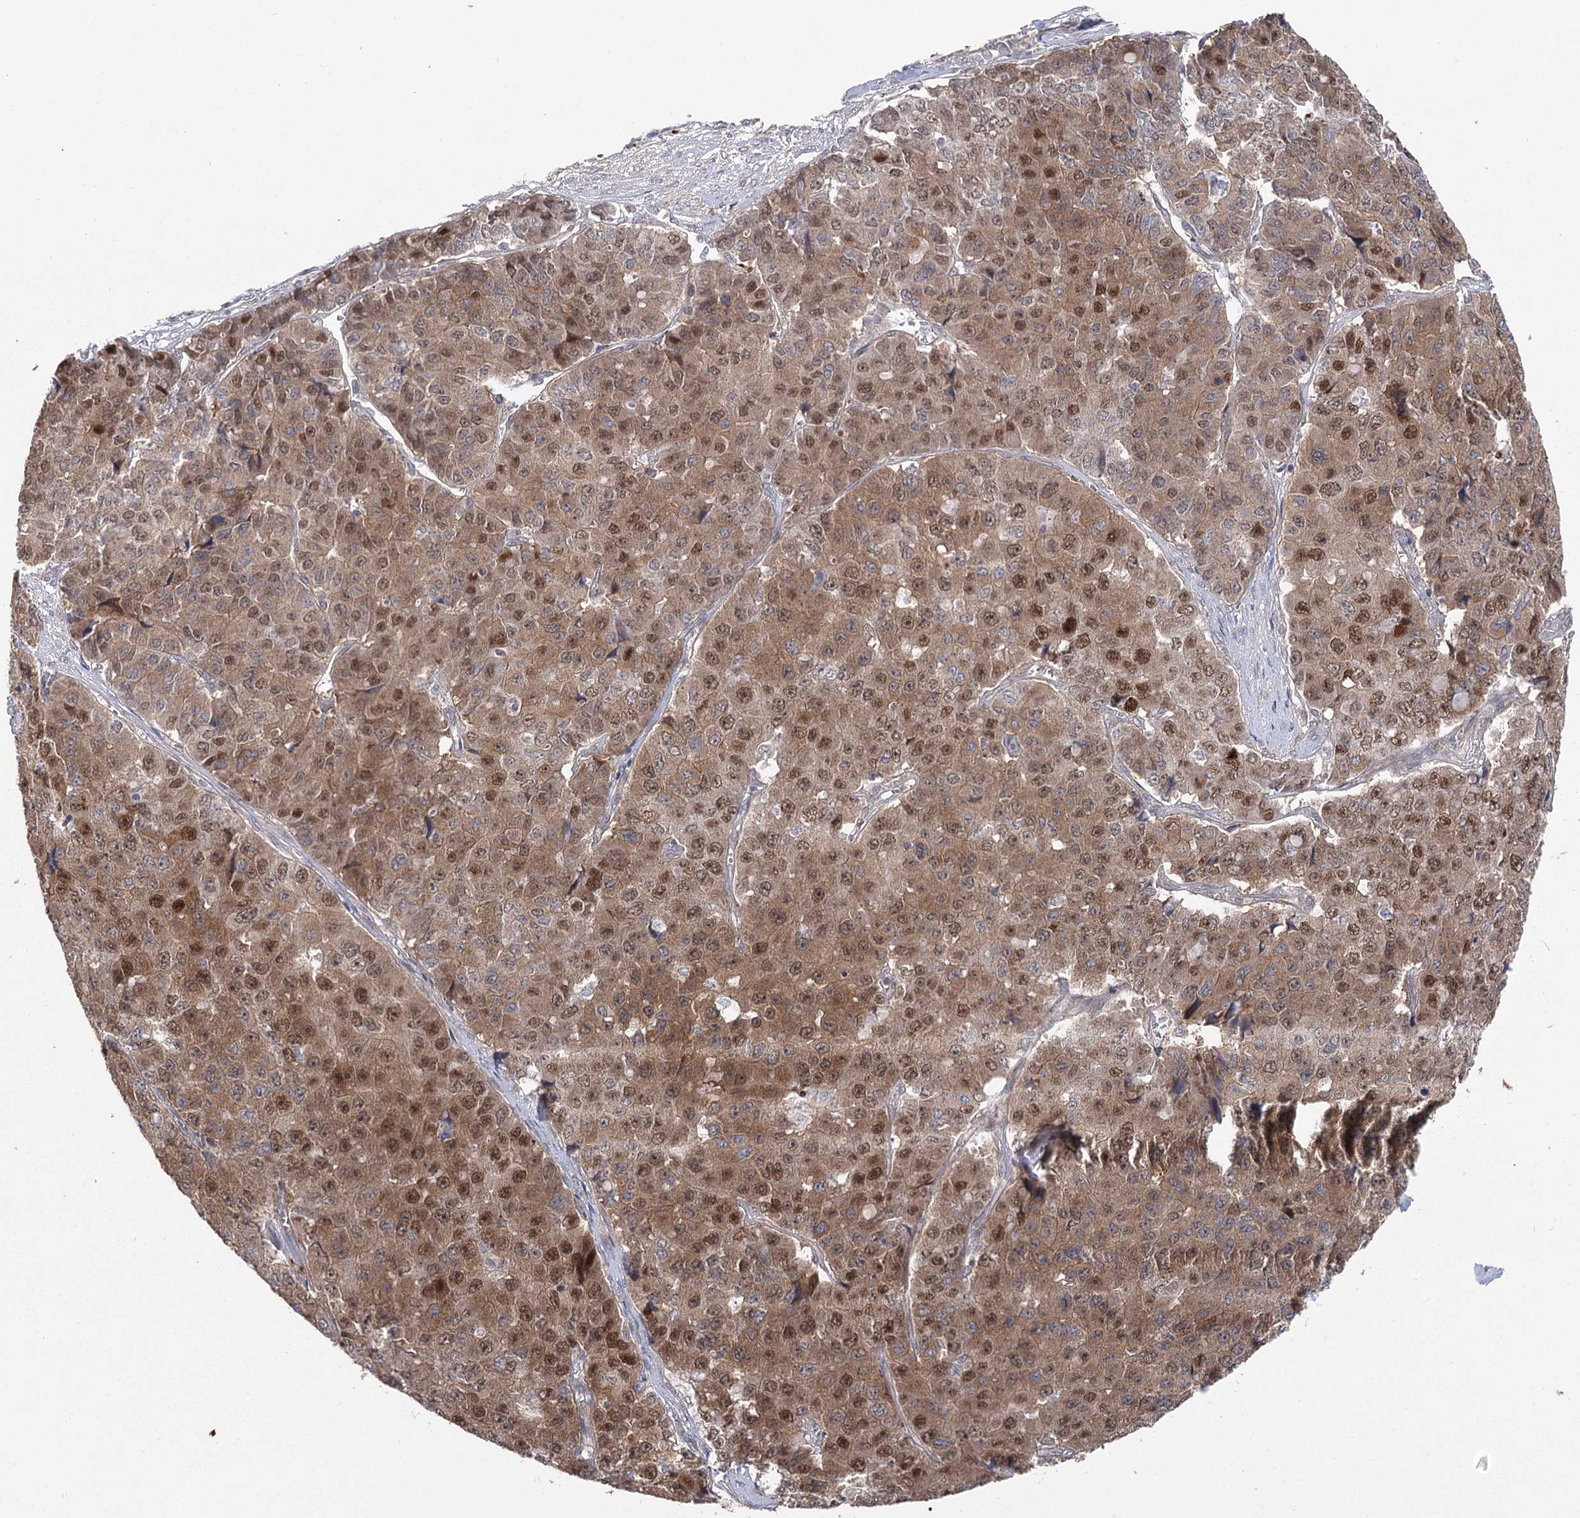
{"staining": {"intensity": "moderate", "quantity": ">75%", "location": "cytoplasmic/membranous,nuclear"}, "tissue": "pancreatic cancer", "cell_type": "Tumor cells", "image_type": "cancer", "snomed": [{"axis": "morphology", "description": "Adenocarcinoma, NOS"}, {"axis": "topography", "description": "Pancreas"}], "caption": "The photomicrograph reveals a brown stain indicating the presence of a protein in the cytoplasmic/membranous and nuclear of tumor cells in pancreatic cancer.", "gene": "MAP3K13", "patient": {"sex": "male", "age": 50}}